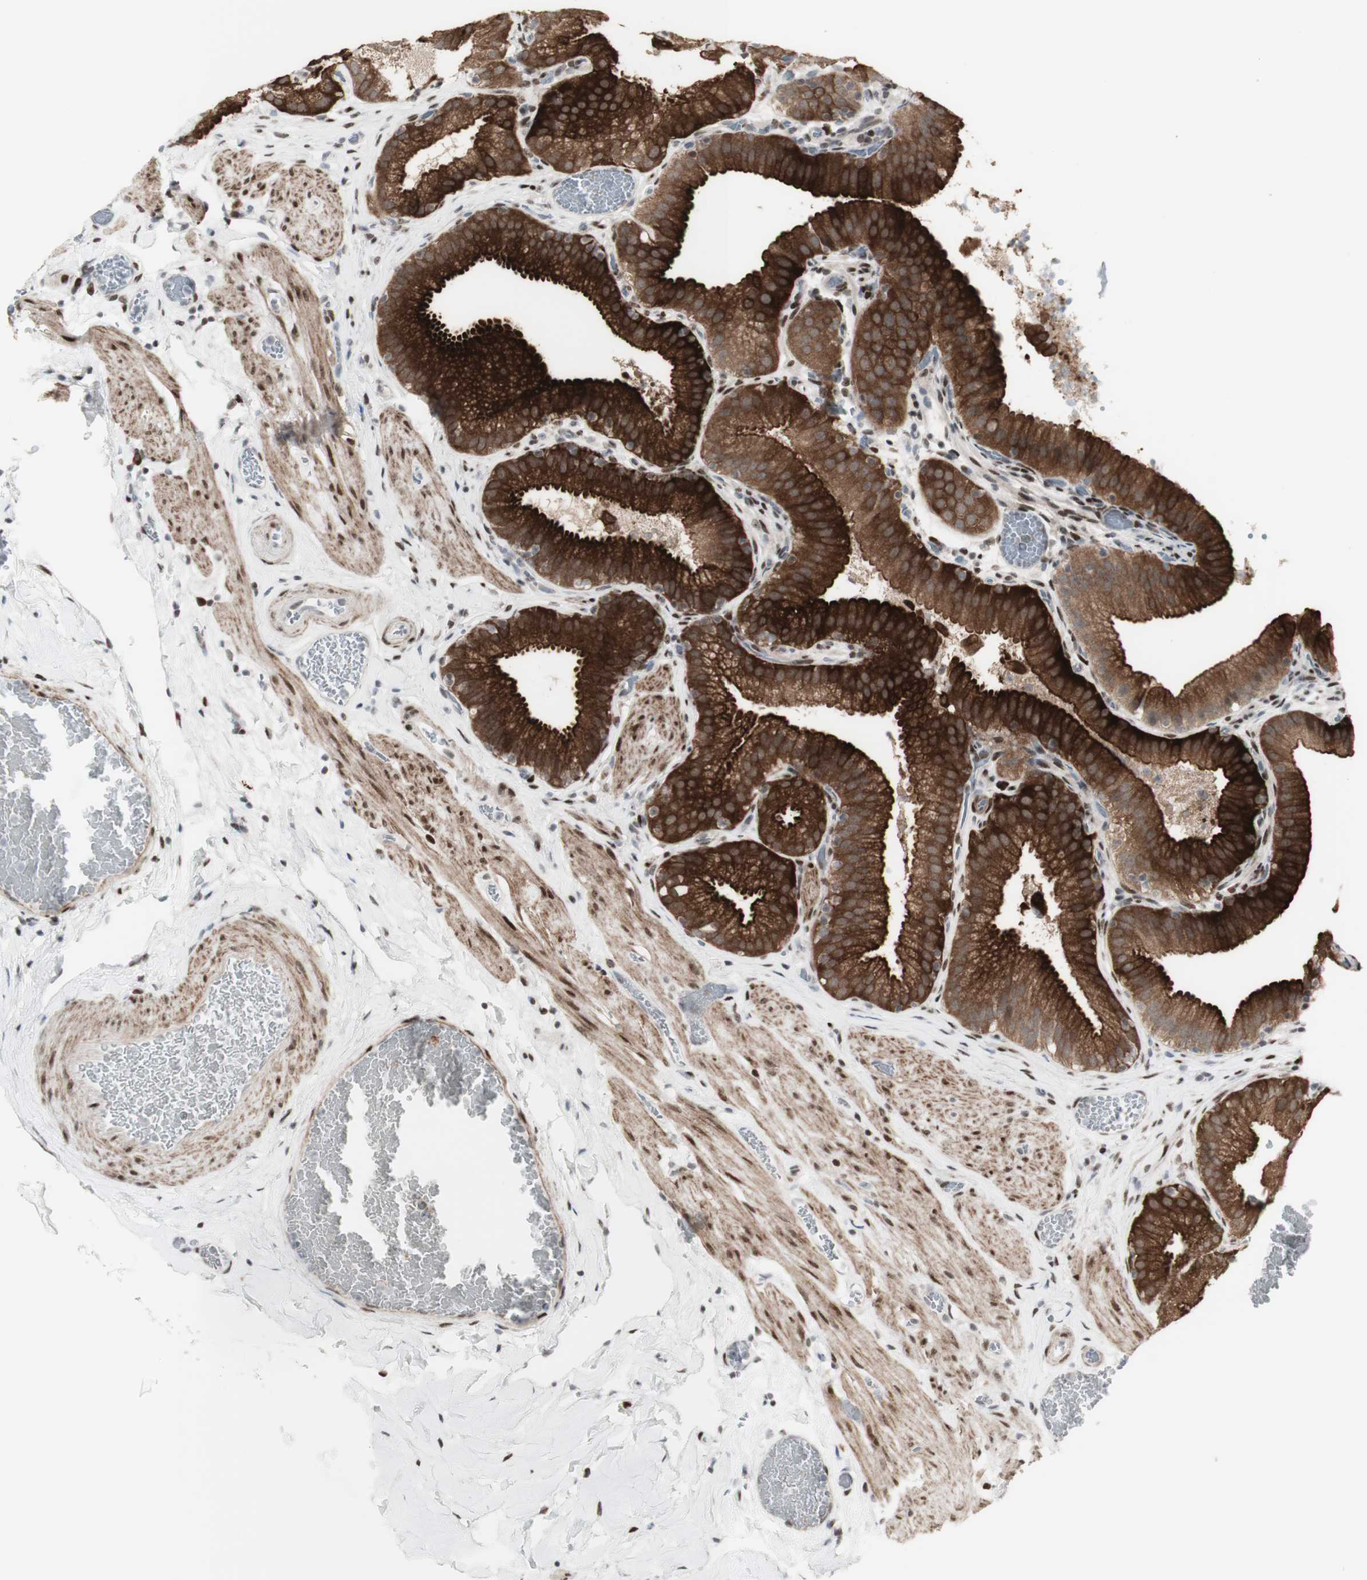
{"staining": {"intensity": "strong", "quantity": ">75%", "location": "cytoplasmic/membranous"}, "tissue": "gallbladder", "cell_type": "Glandular cells", "image_type": "normal", "snomed": [{"axis": "morphology", "description": "Normal tissue, NOS"}, {"axis": "topography", "description": "Gallbladder"}], "caption": "Immunohistochemical staining of normal human gallbladder displays strong cytoplasmic/membranous protein staining in about >75% of glandular cells. (DAB (3,3'-diaminobenzidine) IHC with brightfield microscopy, high magnification).", "gene": "C1orf116", "patient": {"sex": "male", "age": 54}}